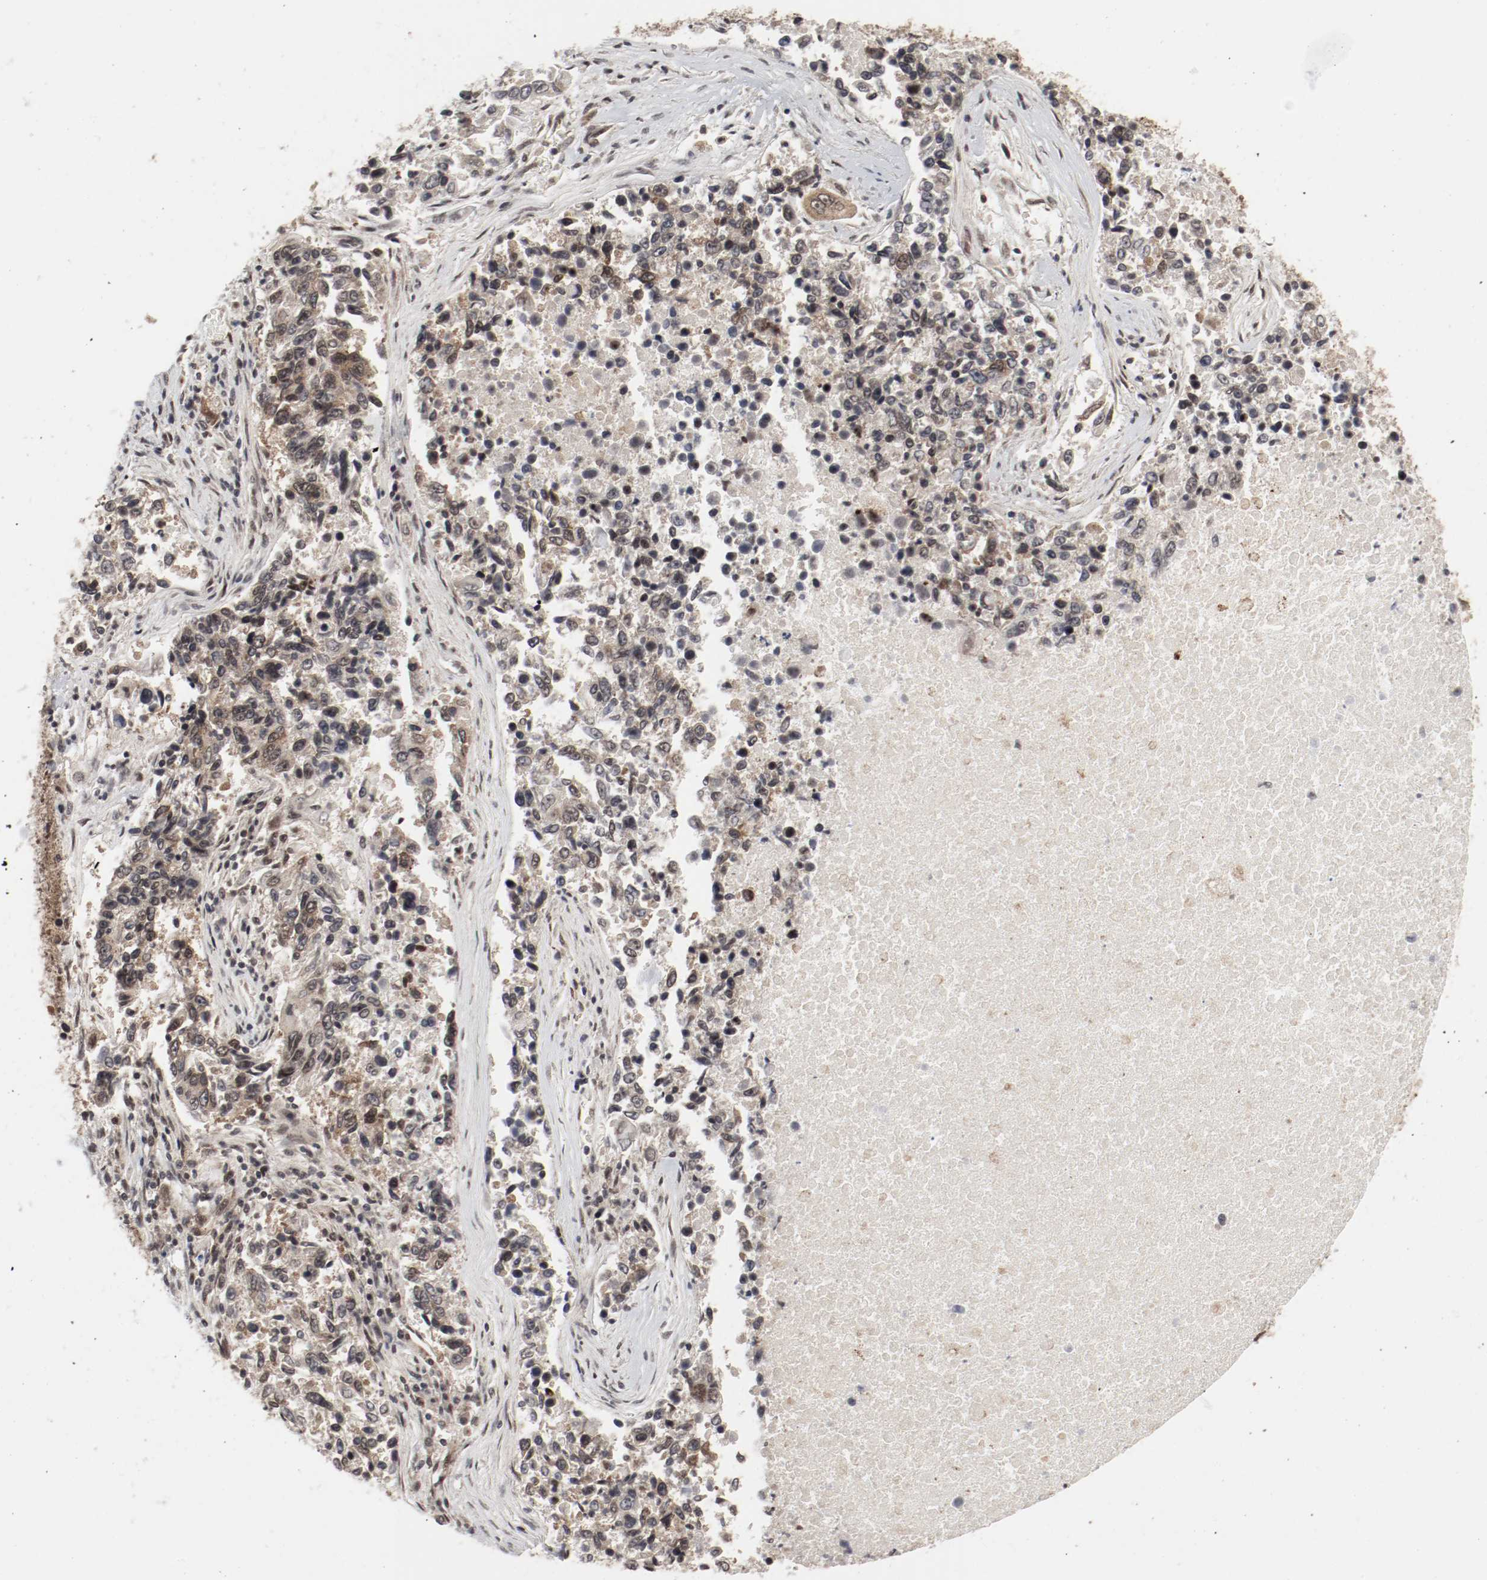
{"staining": {"intensity": "moderate", "quantity": ">75%", "location": "cytoplasmic/membranous,nuclear"}, "tissue": "lung cancer", "cell_type": "Tumor cells", "image_type": "cancer", "snomed": [{"axis": "morphology", "description": "Adenocarcinoma, NOS"}, {"axis": "topography", "description": "Lung"}], "caption": "Immunohistochemical staining of human lung cancer (adenocarcinoma) exhibits medium levels of moderate cytoplasmic/membranous and nuclear protein positivity in approximately >75% of tumor cells.", "gene": "CSNK2B", "patient": {"sex": "male", "age": 84}}